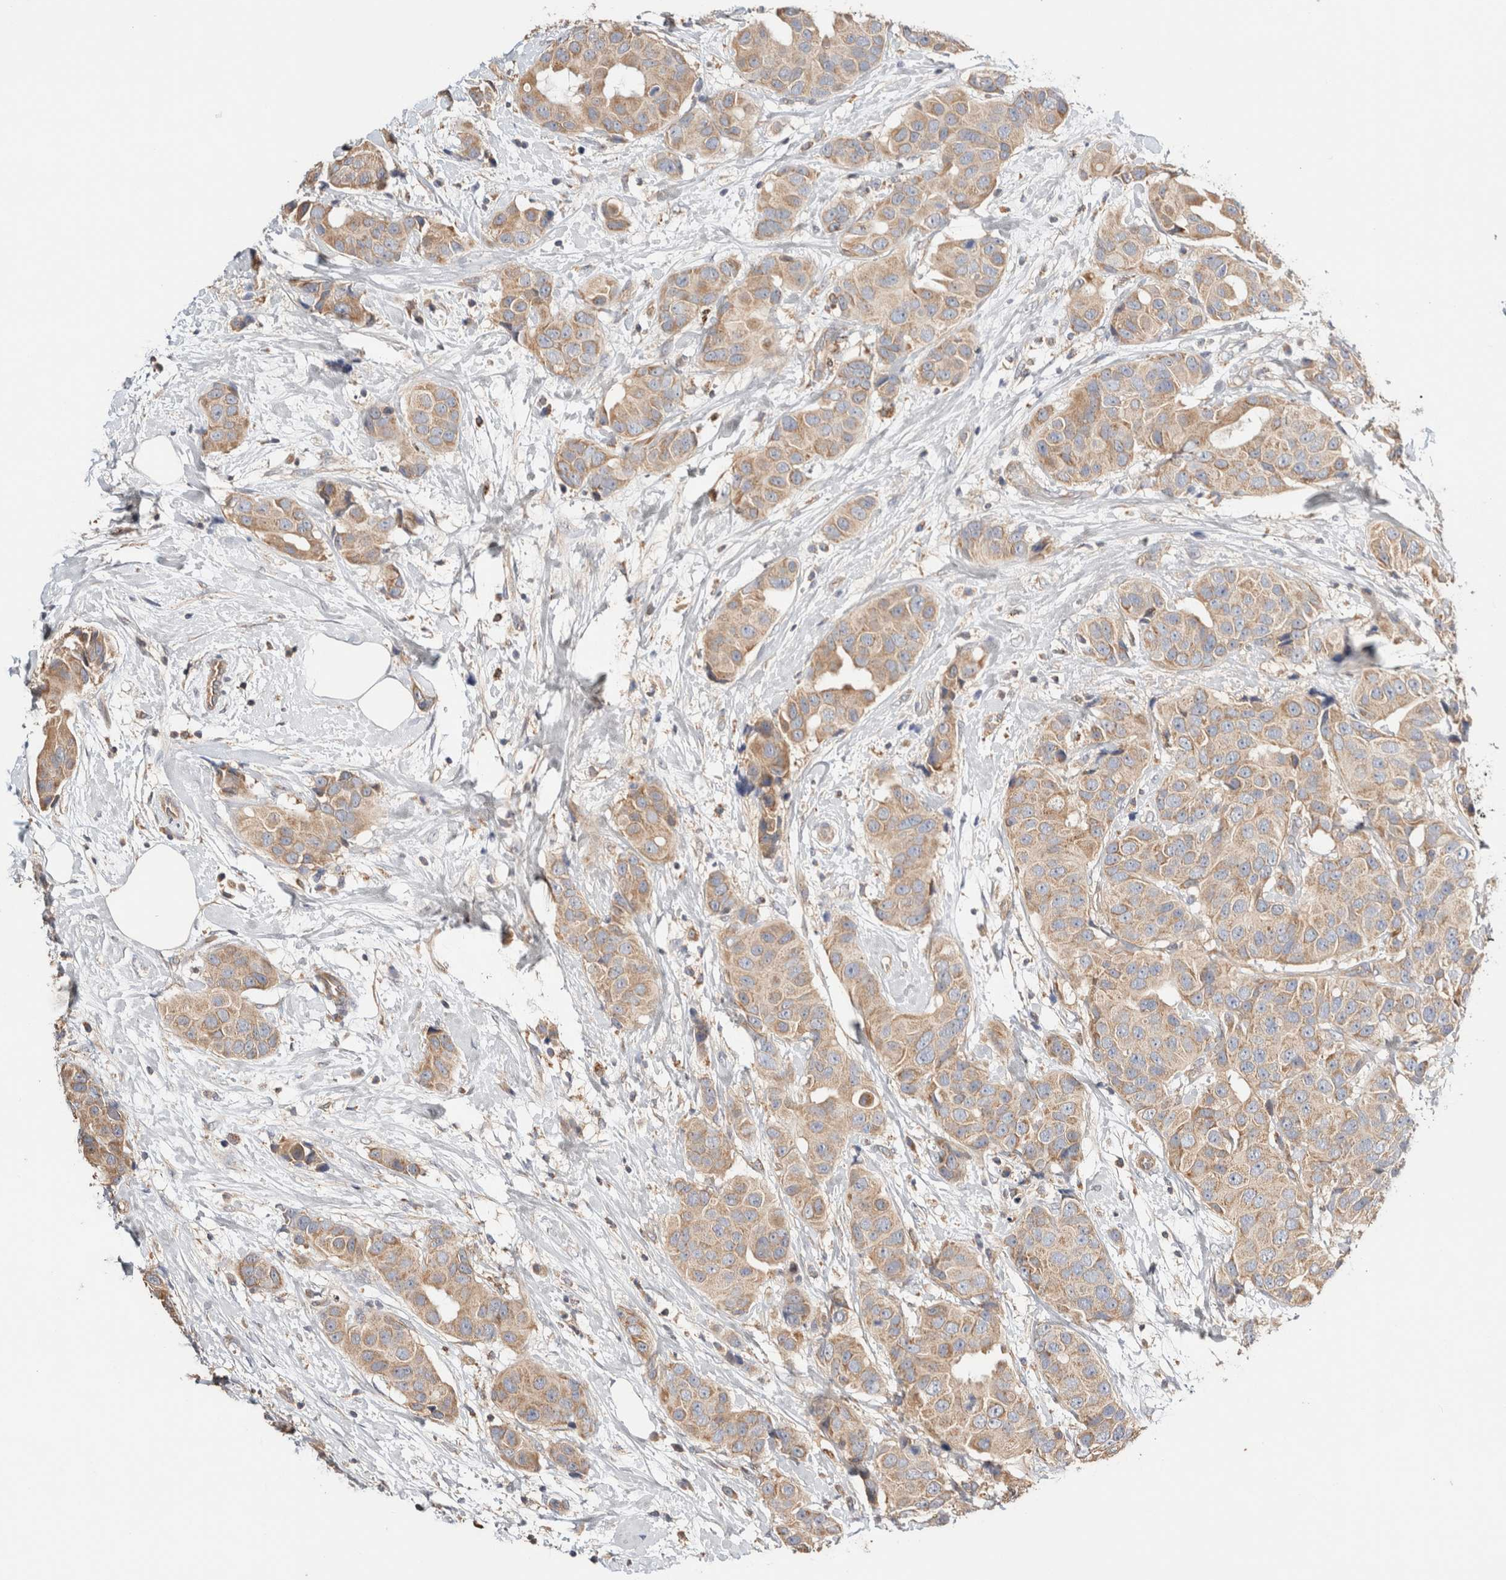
{"staining": {"intensity": "weak", "quantity": ">75%", "location": "cytoplasmic/membranous"}, "tissue": "breast cancer", "cell_type": "Tumor cells", "image_type": "cancer", "snomed": [{"axis": "morphology", "description": "Normal tissue, NOS"}, {"axis": "morphology", "description": "Duct carcinoma"}, {"axis": "topography", "description": "Breast"}], "caption": "Breast cancer (infiltrating ductal carcinoma) was stained to show a protein in brown. There is low levels of weak cytoplasmic/membranous positivity in approximately >75% of tumor cells.", "gene": "B3GNTL1", "patient": {"sex": "female", "age": 39}}